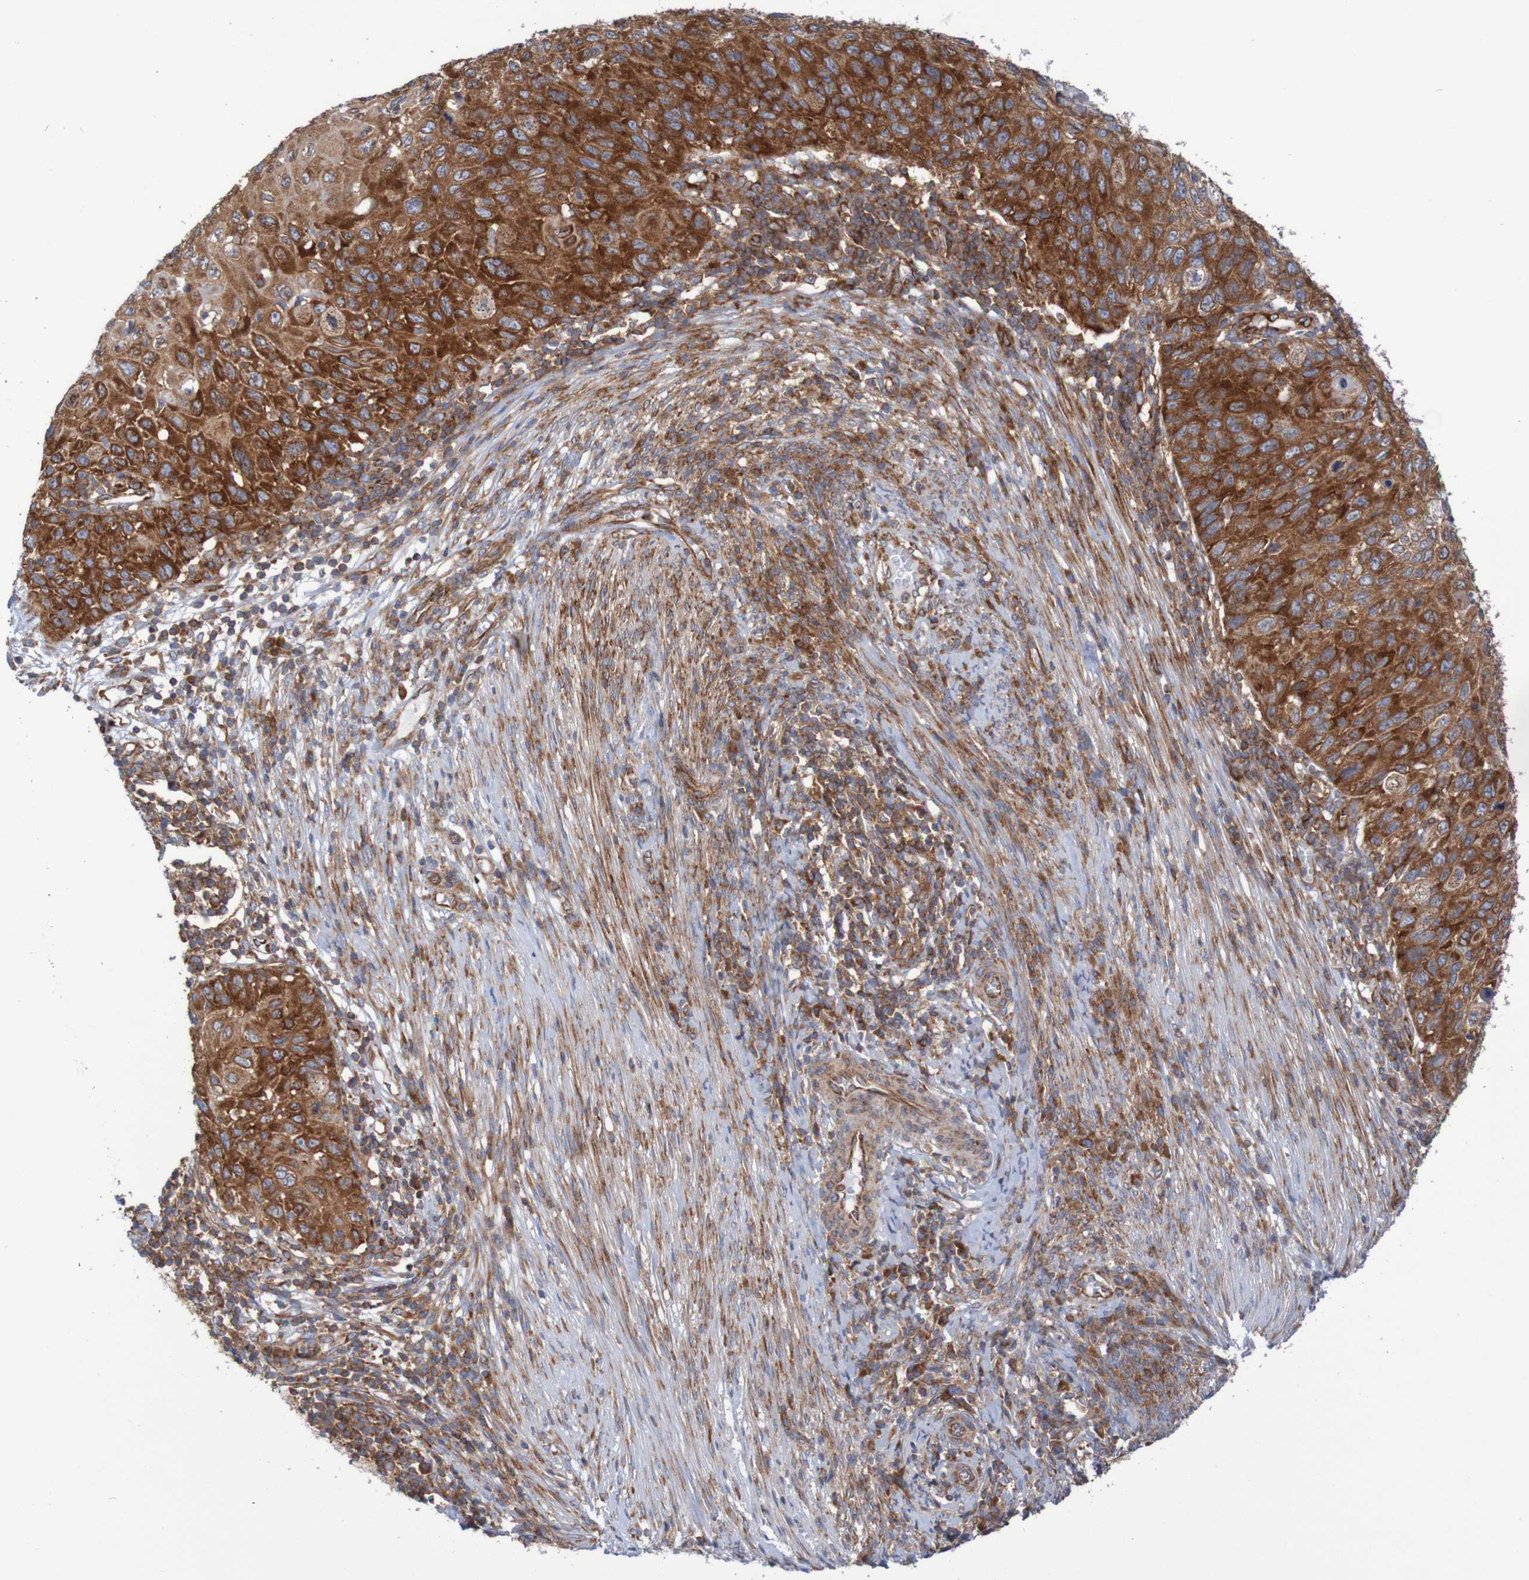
{"staining": {"intensity": "strong", "quantity": ">75%", "location": "cytoplasmic/membranous"}, "tissue": "cervical cancer", "cell_type": "Tumor cells", "image_type": "cancer", "snomed": [{"axis": "morphology", "description": "Squamous cell carcinoma, NOS"}, {"axis": "topography", "description": "Cervix"}], "caption": "Cervical cancer stained with immunohistochemistry displays strong cytoplasmic/membranous positivity in approximately >75% of tumor cells.", "gene": "FXR2", "patient": {"sex": "female", "age": 70}}